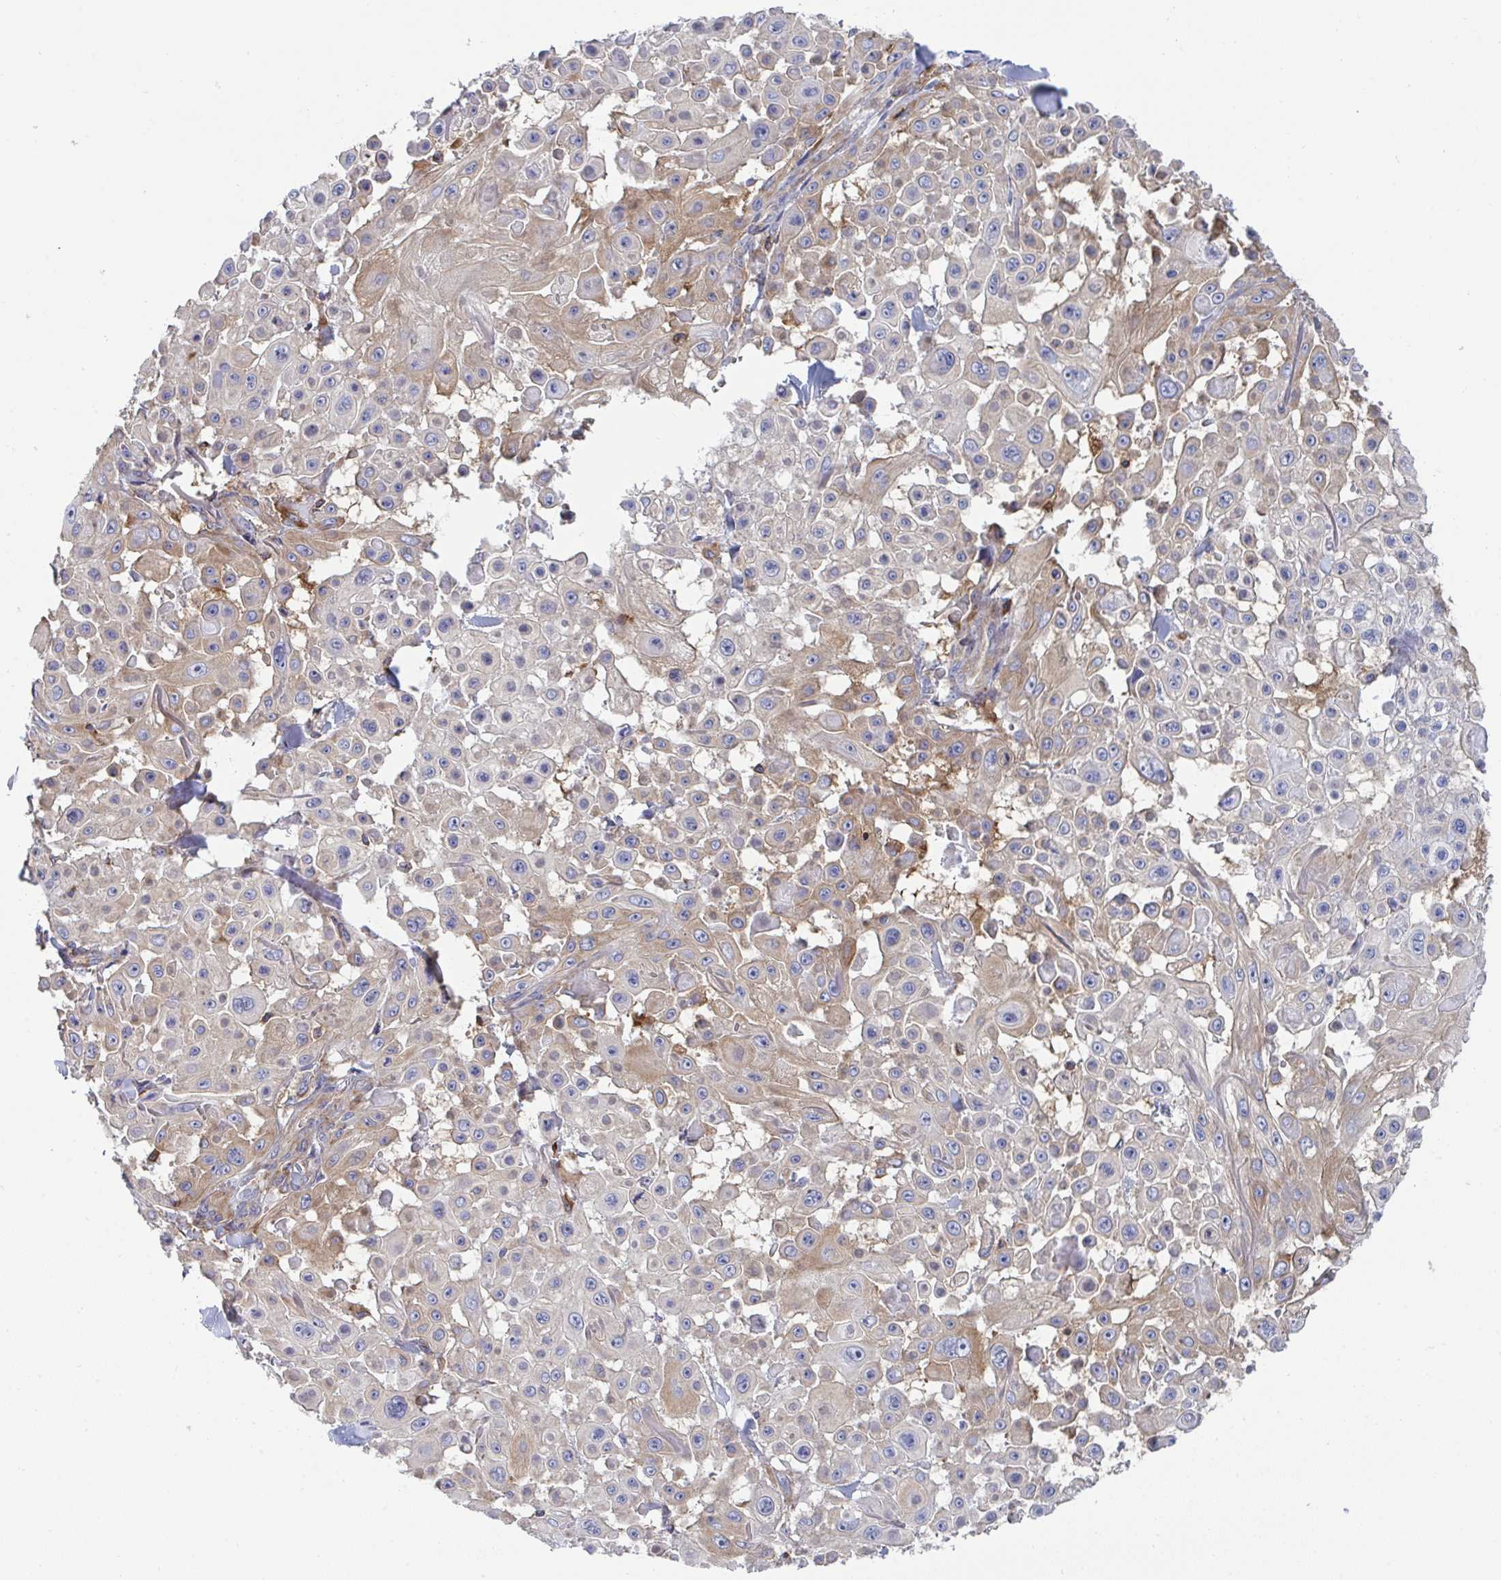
{"staining": {"intensity": "moderate", "quantity": "25%-75%", "location": "cytoplasmic/membranous"}, "tissue": "skin cancer", "cell_type": "Tumor cells", "image_type": "cancer", "snomed": [{"axis": "morphology", "description": "Squamous cell carcinoma, NOS"}, {"axis": "topography", "description": "Skin"}], "caption": "Squamous cell carcinoma (skin) stained with a brown dye reveals moderate cytoplasmic/membranous positive expression in about 25%-75% of tumor cells.", "gene": "WNK1", "patient": {"sex": "male", "age": 91}}